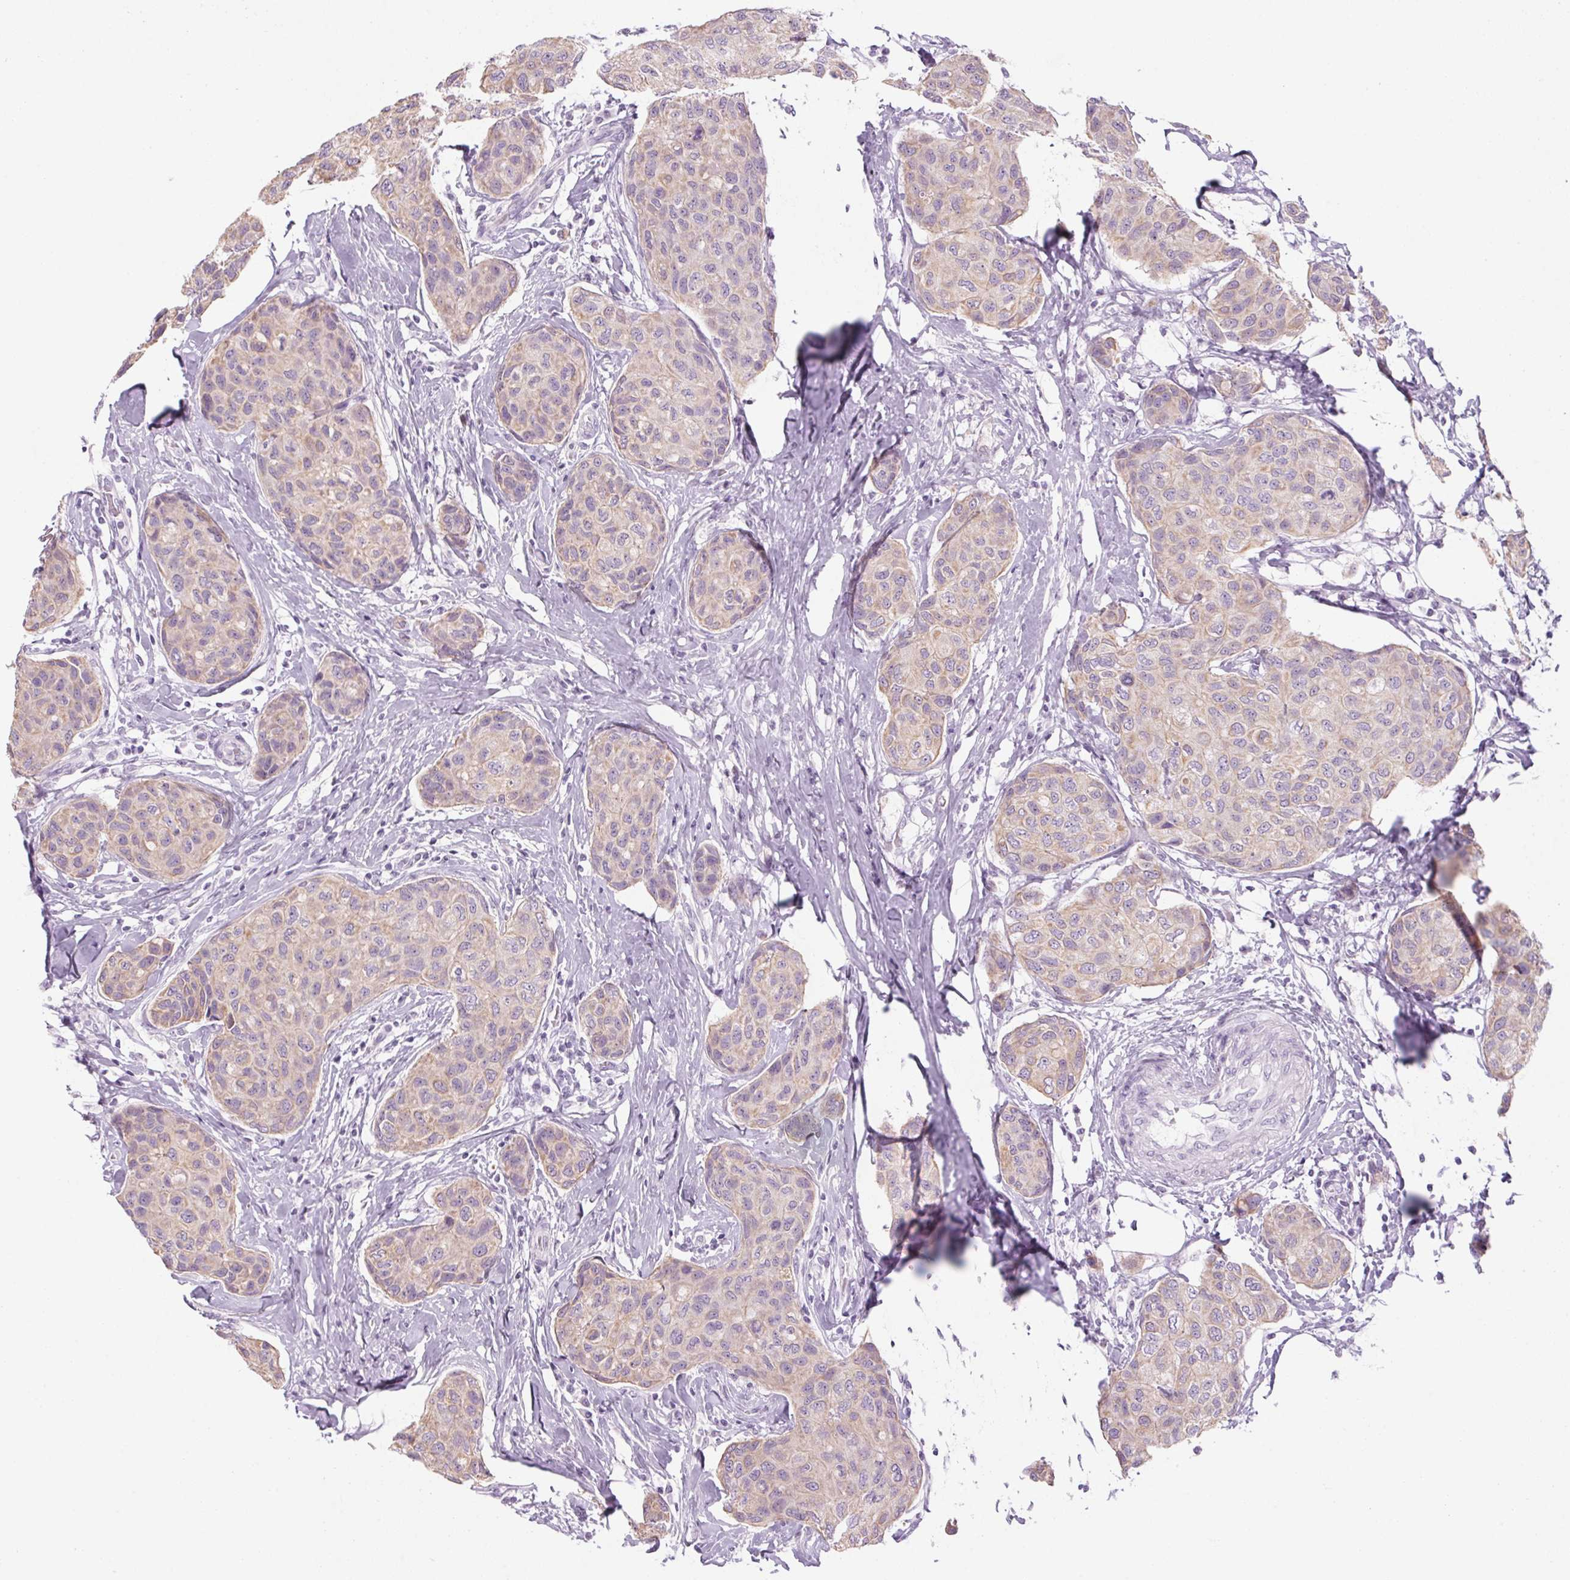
{"staining": {"intensity": "weak", "quantity": "25%-75%", "location": "cytoplasmic/membranous"}, "tissue": "breast cancer", "cell_type": "Tumor cells", "image_type": "cancer", "snomed": [{"axis": "morphology", "description": "Duct carcinoma"}, {"axis": "topography", "description": "Breast"}], "caption": "IHC image of human breast cancer (infiltrating ductal carcinoma) stained for a protein (brown), which exhibits low levels of weak cytoplasmic/membranous expression in approximately 25%-75% of tumor cells.", "gene": "RPTN", "patient": {"sex": "female", "age": 80}}